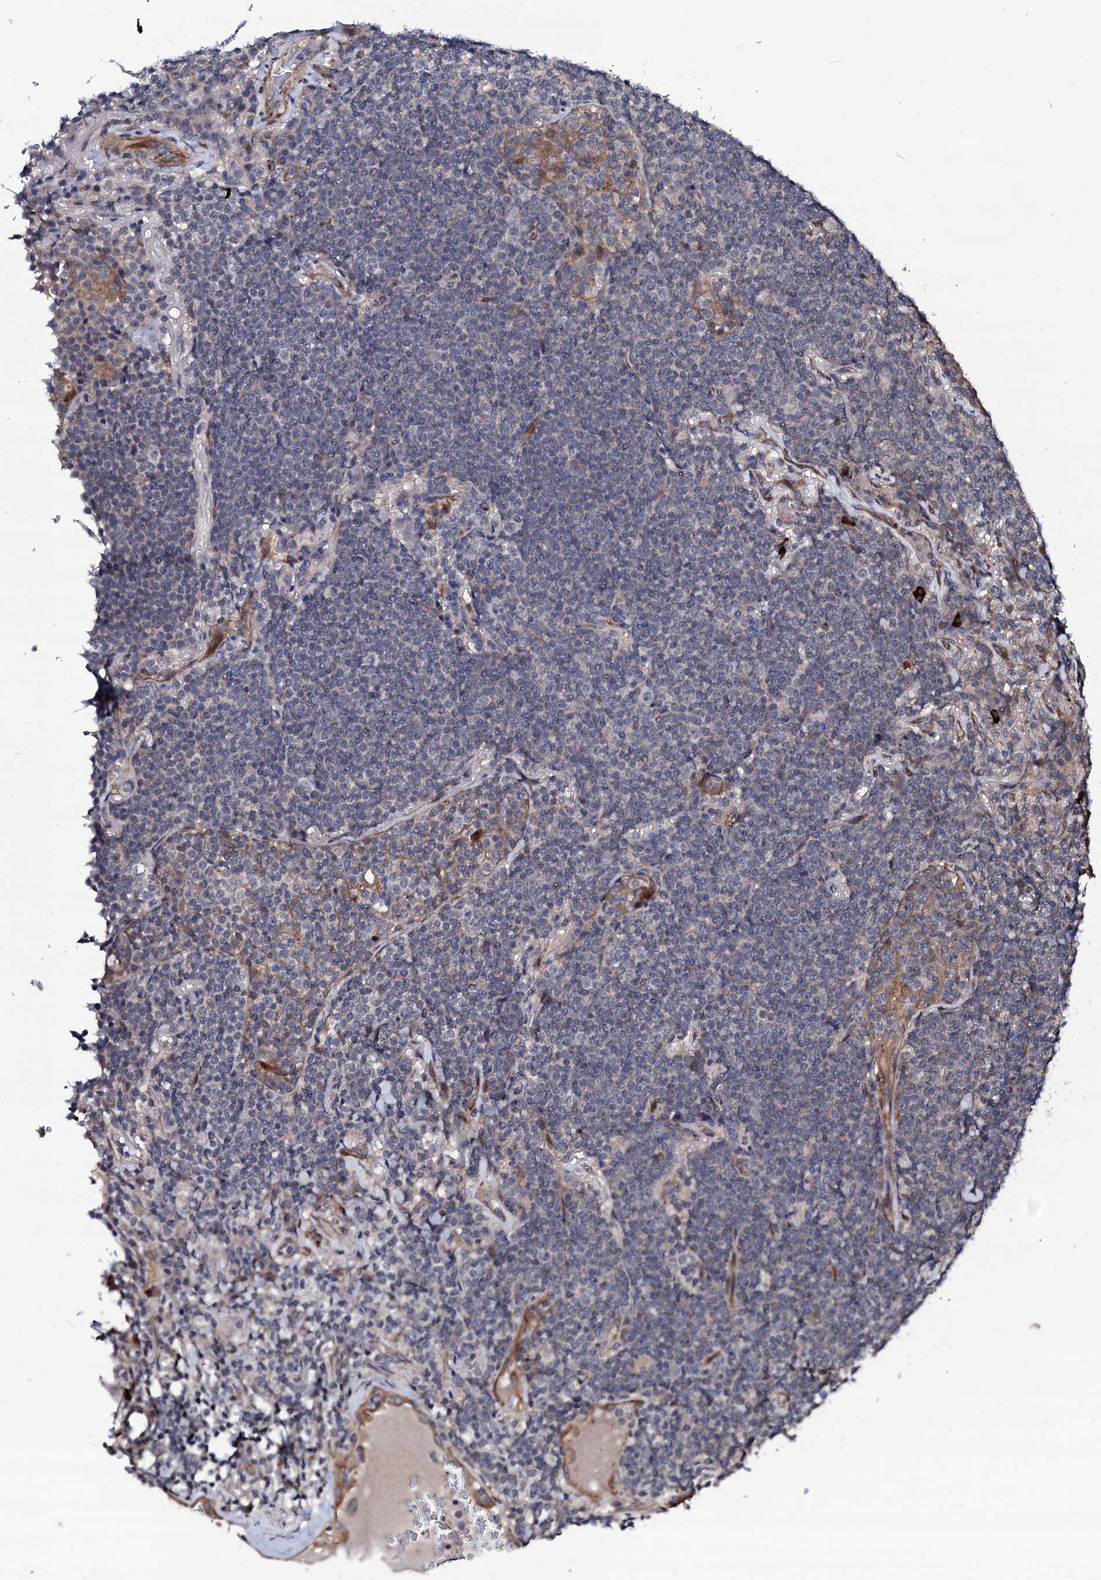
{"staining": {"intensity": "negative", "quantity": "none", "location": "none"}, "tissue": "lymphoma", "cell_type": "Tumor cells", "image_type": "cancer", "snomed": [{"axis": "morphology", "description": "Malignant lymphoma, non-Hodgkin's type, Low grade"}, {"axis": "topography", "description": "Lung"}], "caption": "Immunohistochemical staining of low-grade malignant lymphoma, non-Hodgkin's type displays no significant staining in tumor cells.", "gene": "CIAO2A", "patient": {"sex": "female", "age": 71}}